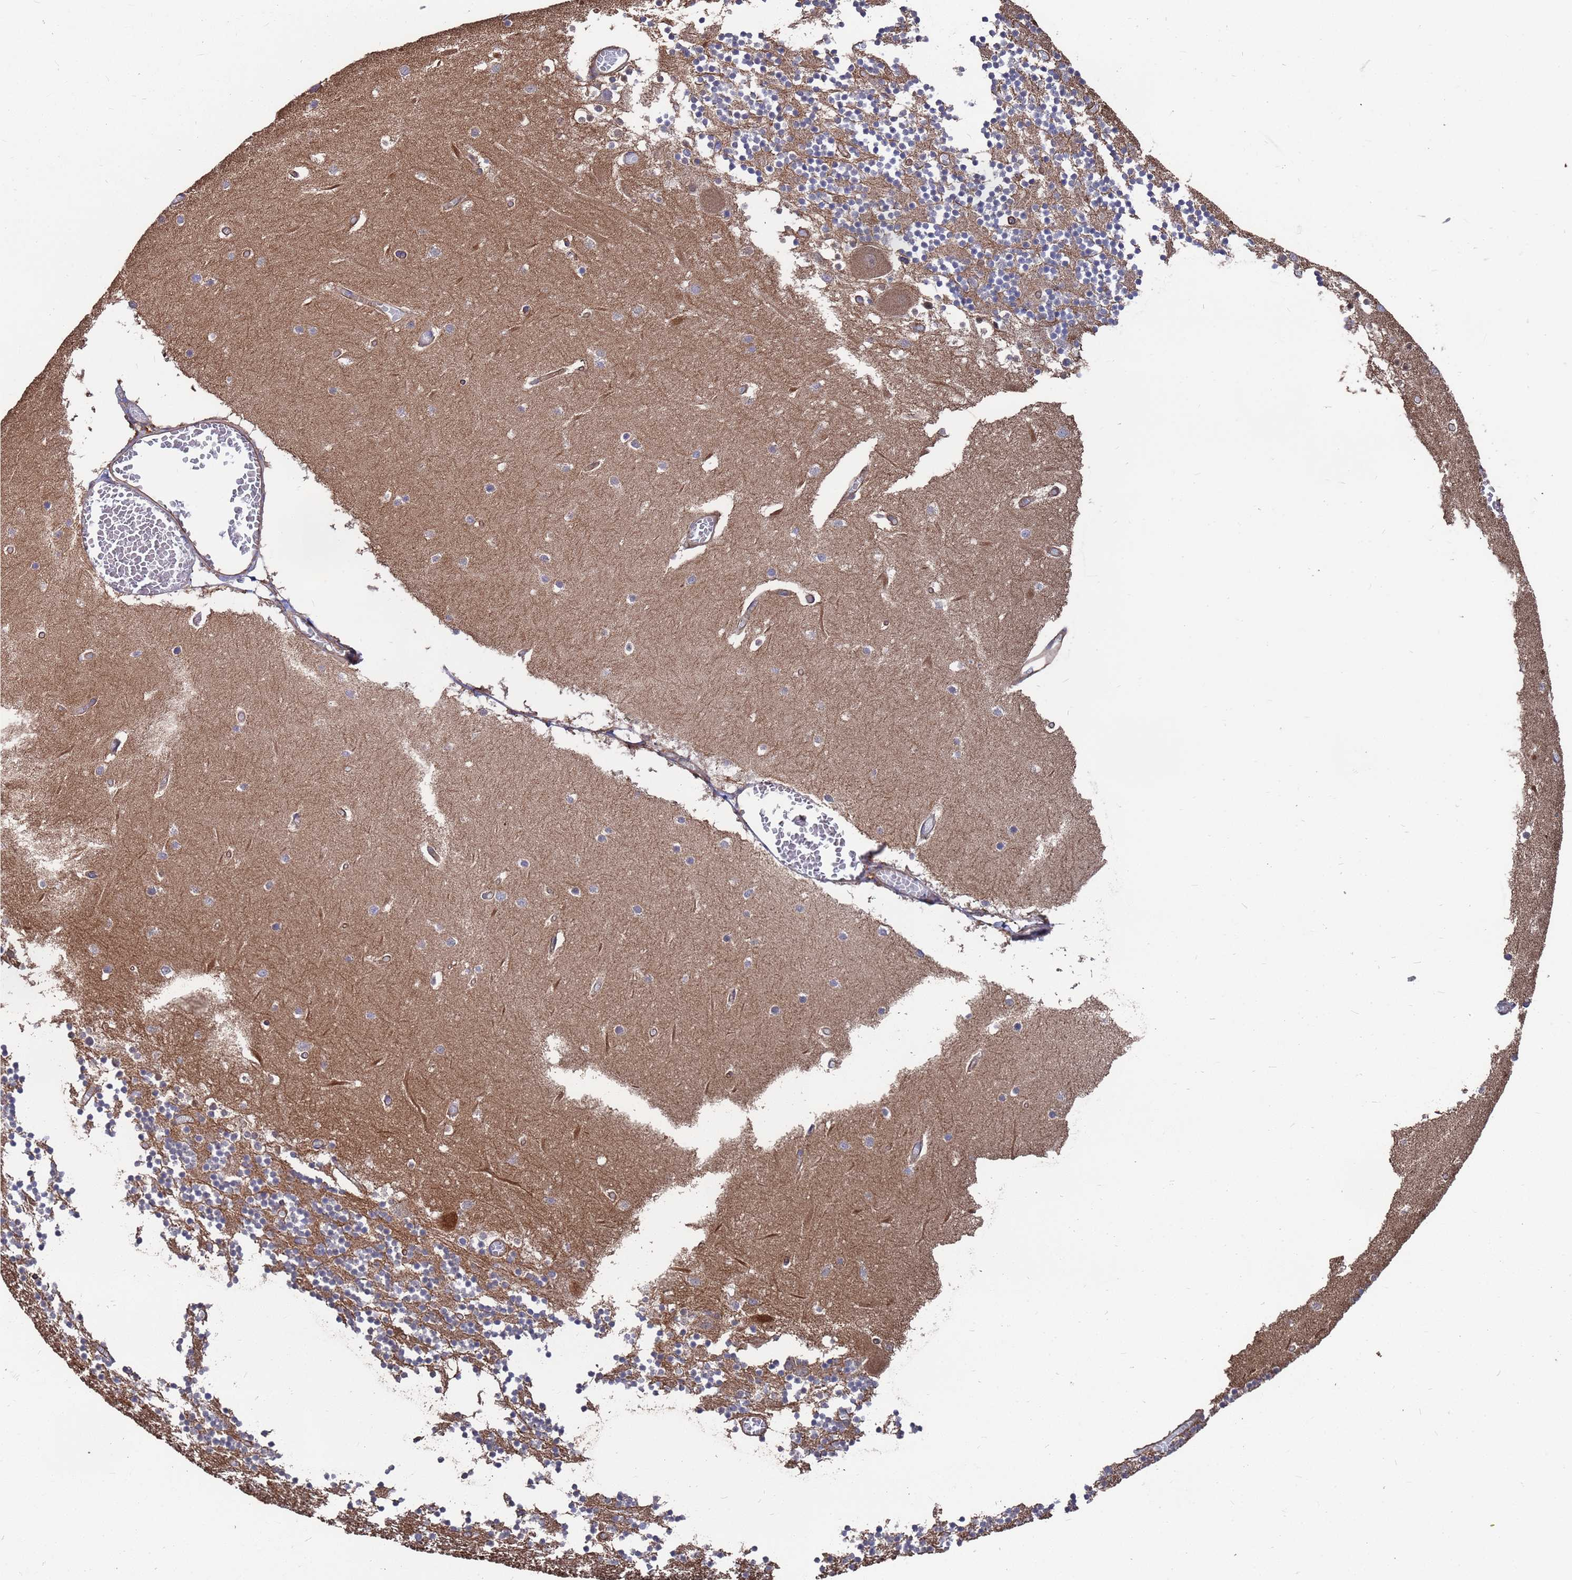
{"staining": {"intensity": "strong", "quantity": "25%-75%", "location": "cytoplasmic/membranous"}, "tissue": "cerebellum", "cell_type": "Cells in granular layer", "image_type": "normal", "snomed": [{"axis": "morphology", "description": "Normal tissue, NOS"}, {"axis": "topography", "description": "Cerebellum"}], "caption": "Cerebellum stained with DAB immunohistochemistry (IHC) displays high levels of strong cytoplasmic/membranous expression in approximately 25%-75% of cells in granular layer.", "gene": "NDUFAF6", "patient": {"sex": "female", "age": 28}}